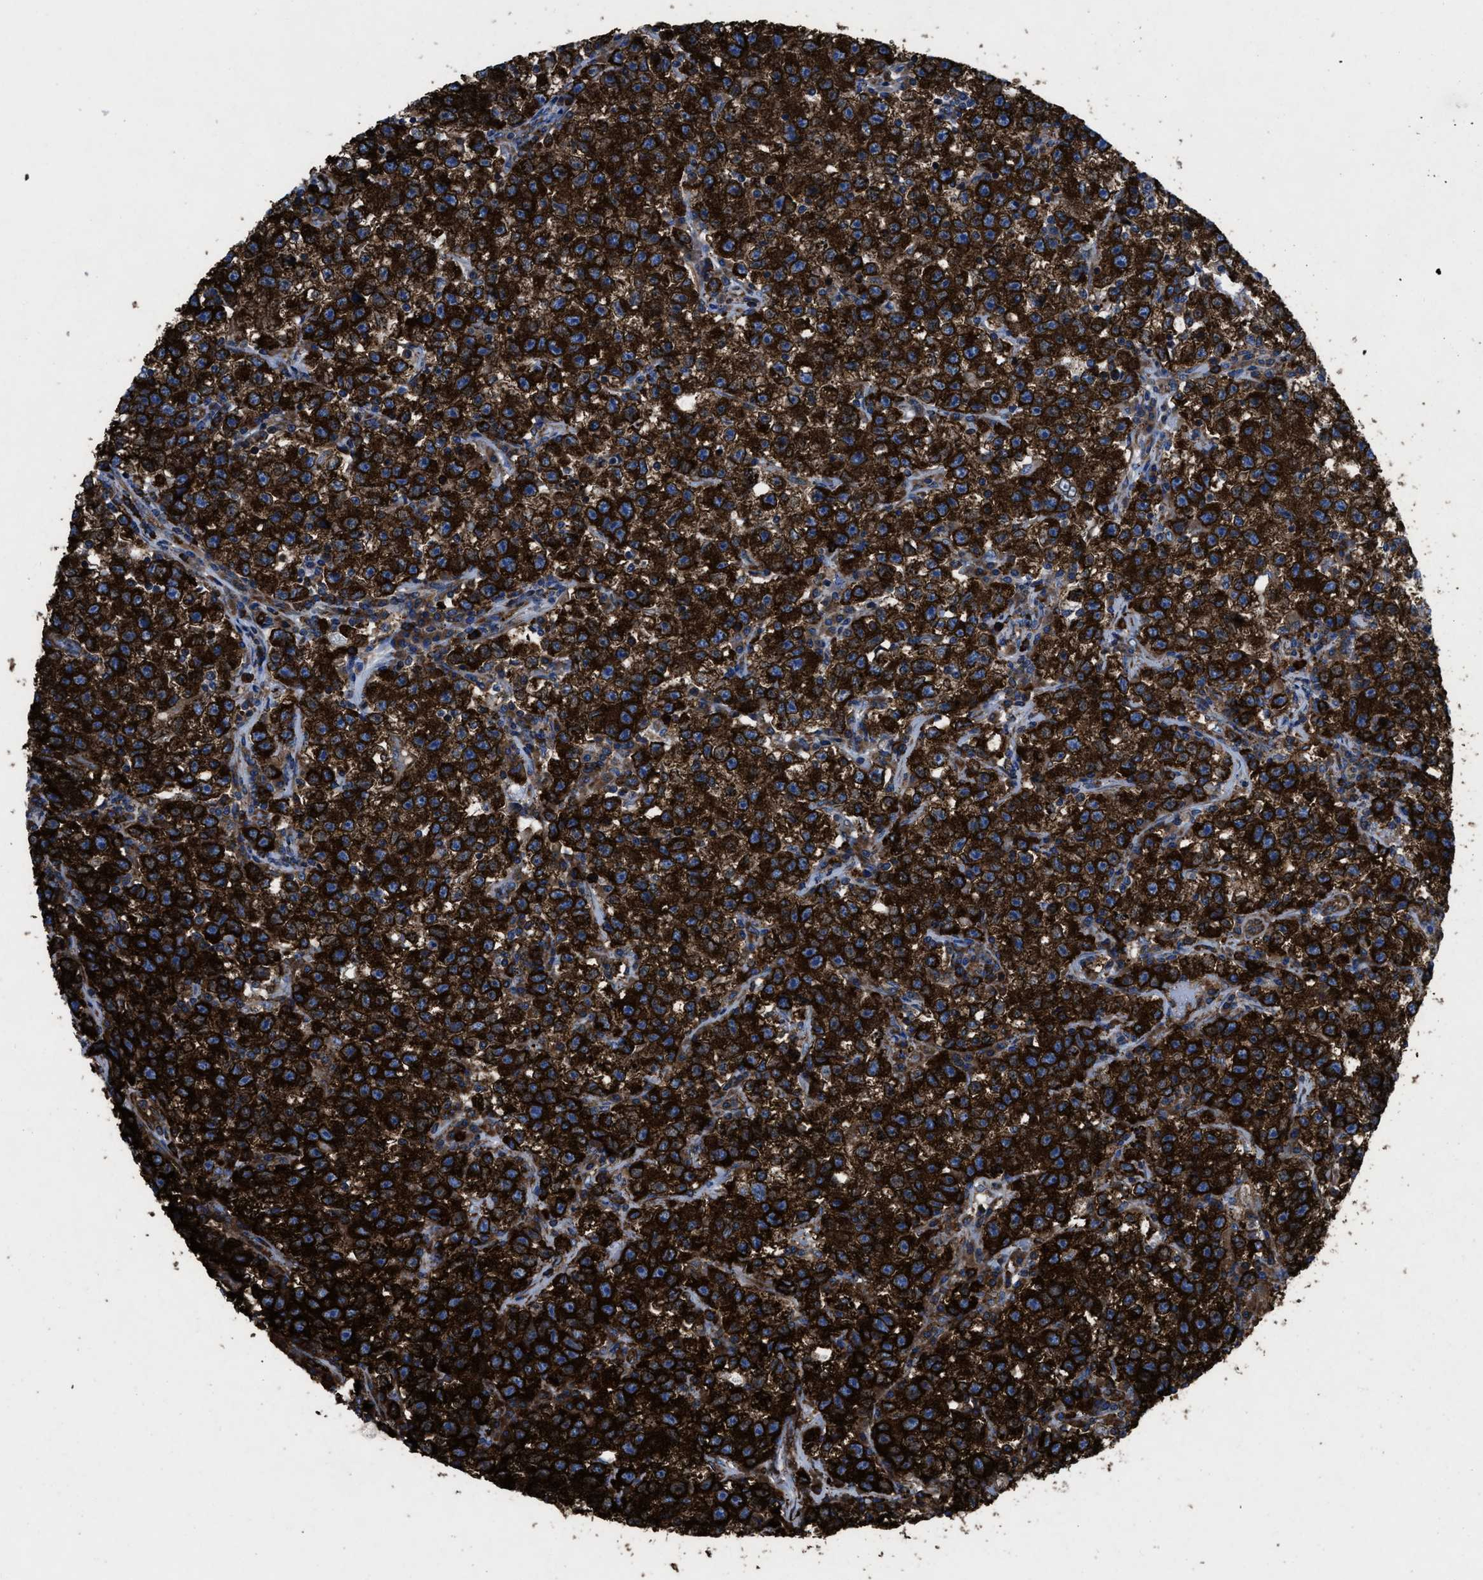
{"staining": {"intensity": "strong", "quantity": ">75%", "location": "cytoplasmic/membranous"}, "tissue": "testis cancer", "cell_type": "Tumor cells", "image_type": "cancer", "snomed": [{"axis": "morphology", "description": "Seminoma, NOS"}, {"axis": "topography", "description": "Testis"}], "caption": "Immunohistochemical staining of testis cancer (seminoma) reveals high levels of strong cytoplasmic/membranous expression in about >75% of tumor cells.", "gene": "CAPRIN1", "patient": {"sex": "male", "age": 22}}